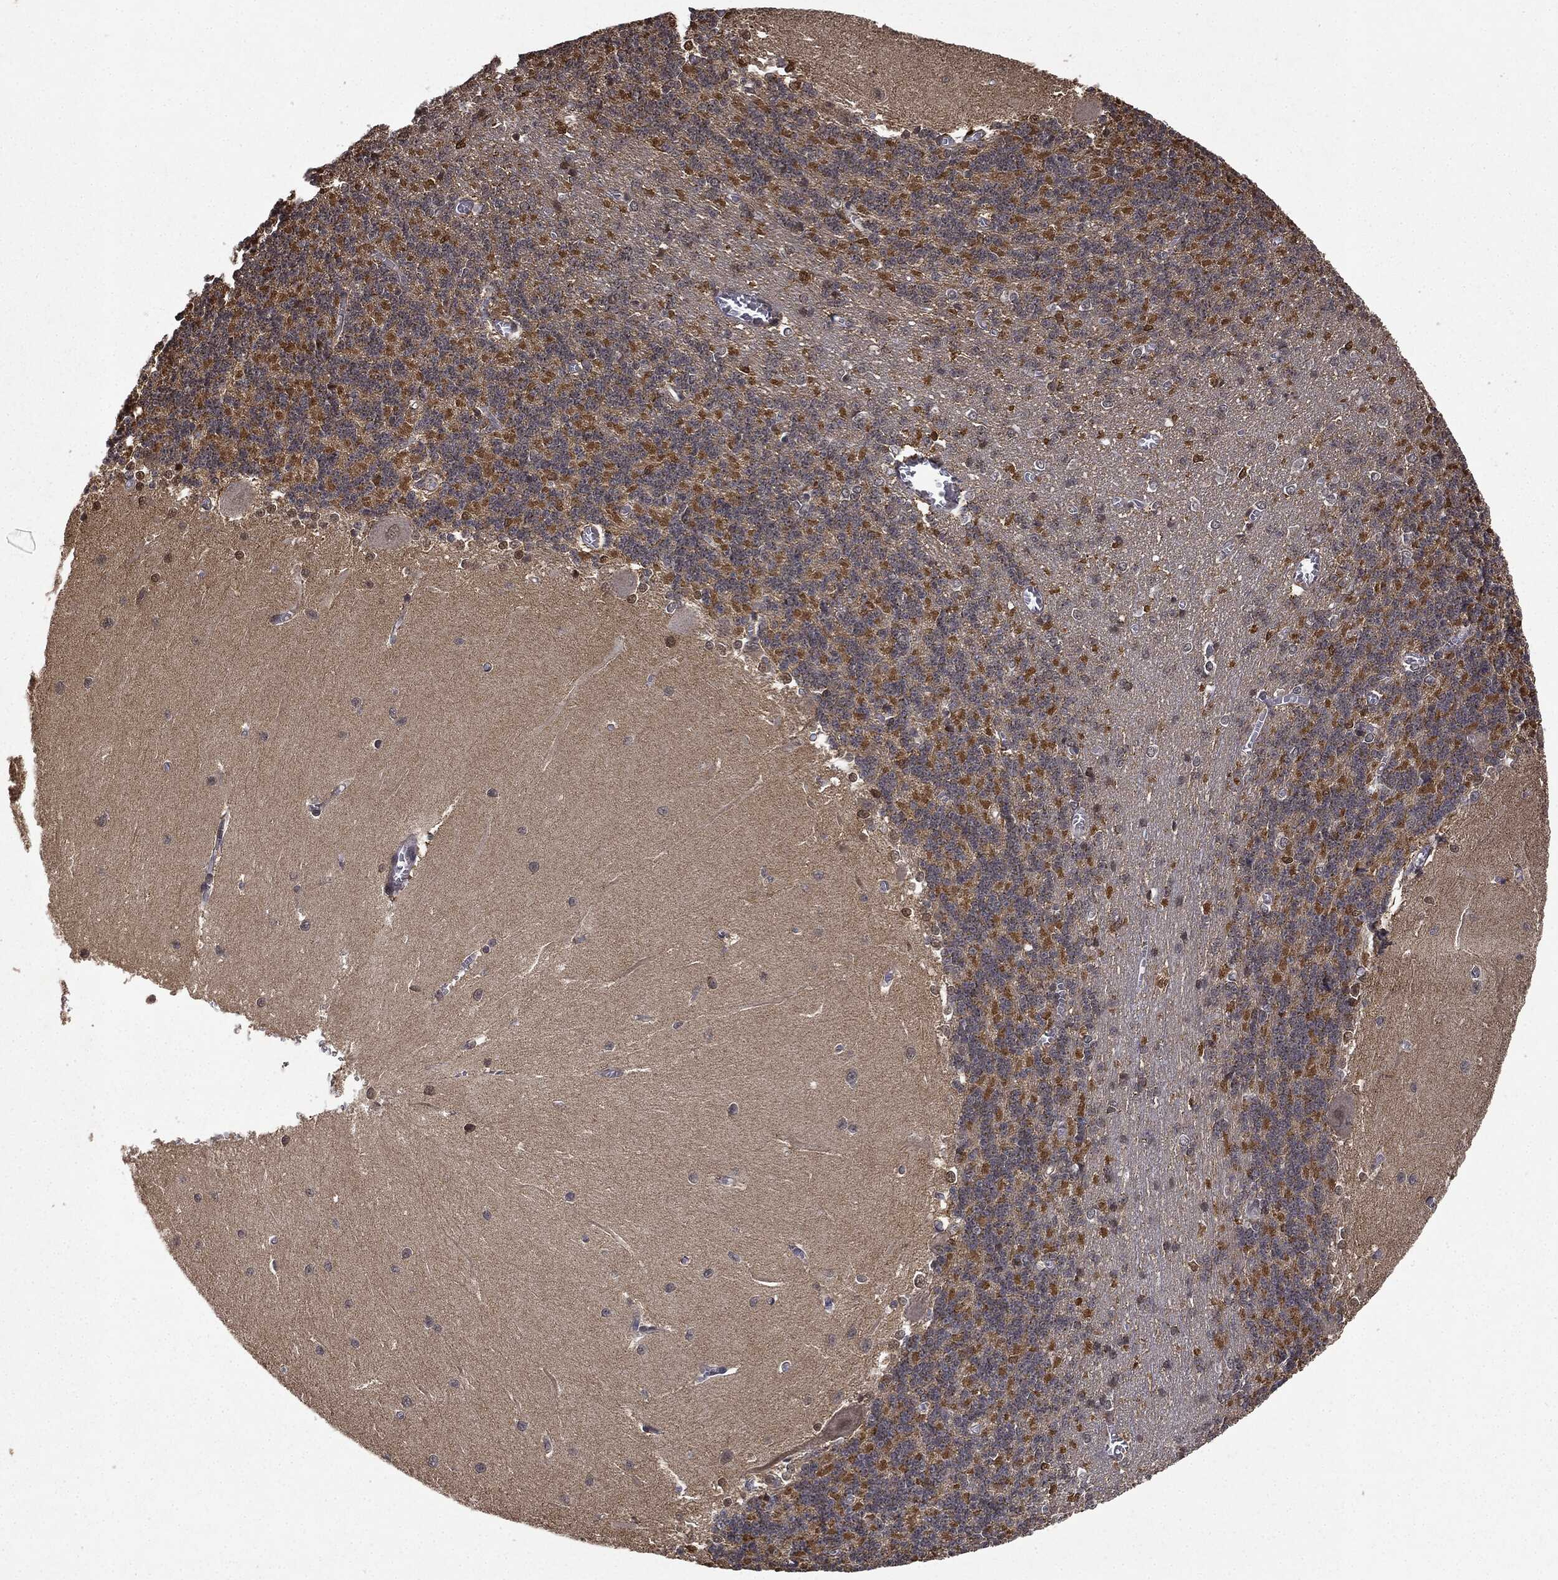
{"staining": {"intensity": "moderate", "quantity": "<25%", "location": "nuclear"}, "tissue": "cerebellum", "cell_type": "Cells in granular layer", "image_type": "normal", "snomed": [{"axis": "morphology", "description": "Normal tissue, NOS"}, {"axis": "topography", "description": "Cerebellum"}], "caption": "This micrograph exhibits immunohistochemistry (IHC) staining of benign cerebellum, with low moderate nuclear positivity in about <25% of cells in granular layer.", "gene": "ZNHIT6", "patient": {"sex": "male", "age": 37}}